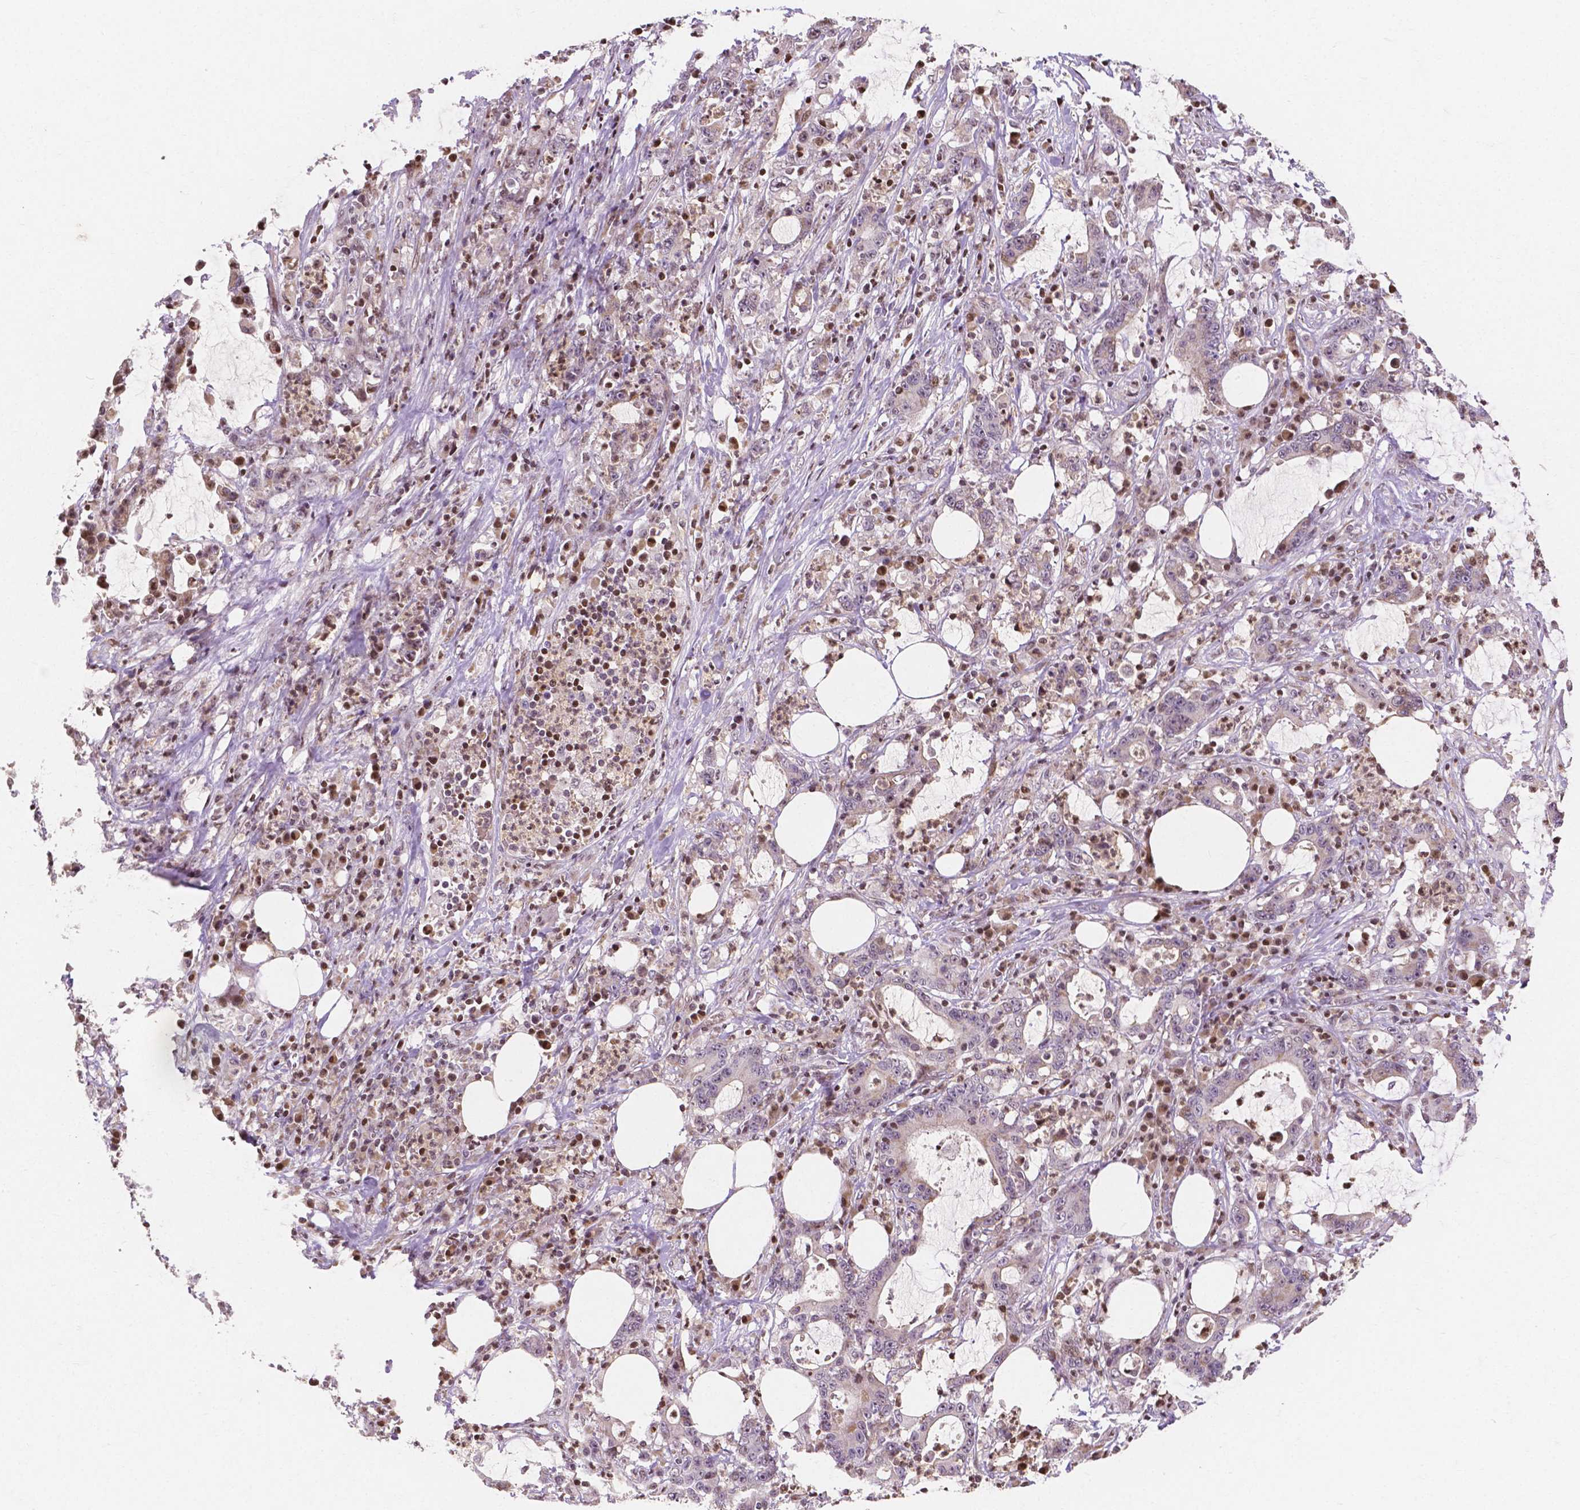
{"staining": {"intensity": "negative", "quantity": "none", "location": "none"}, "tissue": "stomach cancer", "cell_type": "Tumor cells", "image_type": "cancer", "snomed": [{"axis": "morphology", "description": "Adenocarcinoma, NOS"}, {"axis": "topography", "description": "Stomach, upper"}], "caption": "A high-resolution micrograph shows IHC staining of stomach cancer, which demonstrates no significant expression in tumor cells.", "gene": "PTPN18", "patient": {"sex": "male", "age": 68}}